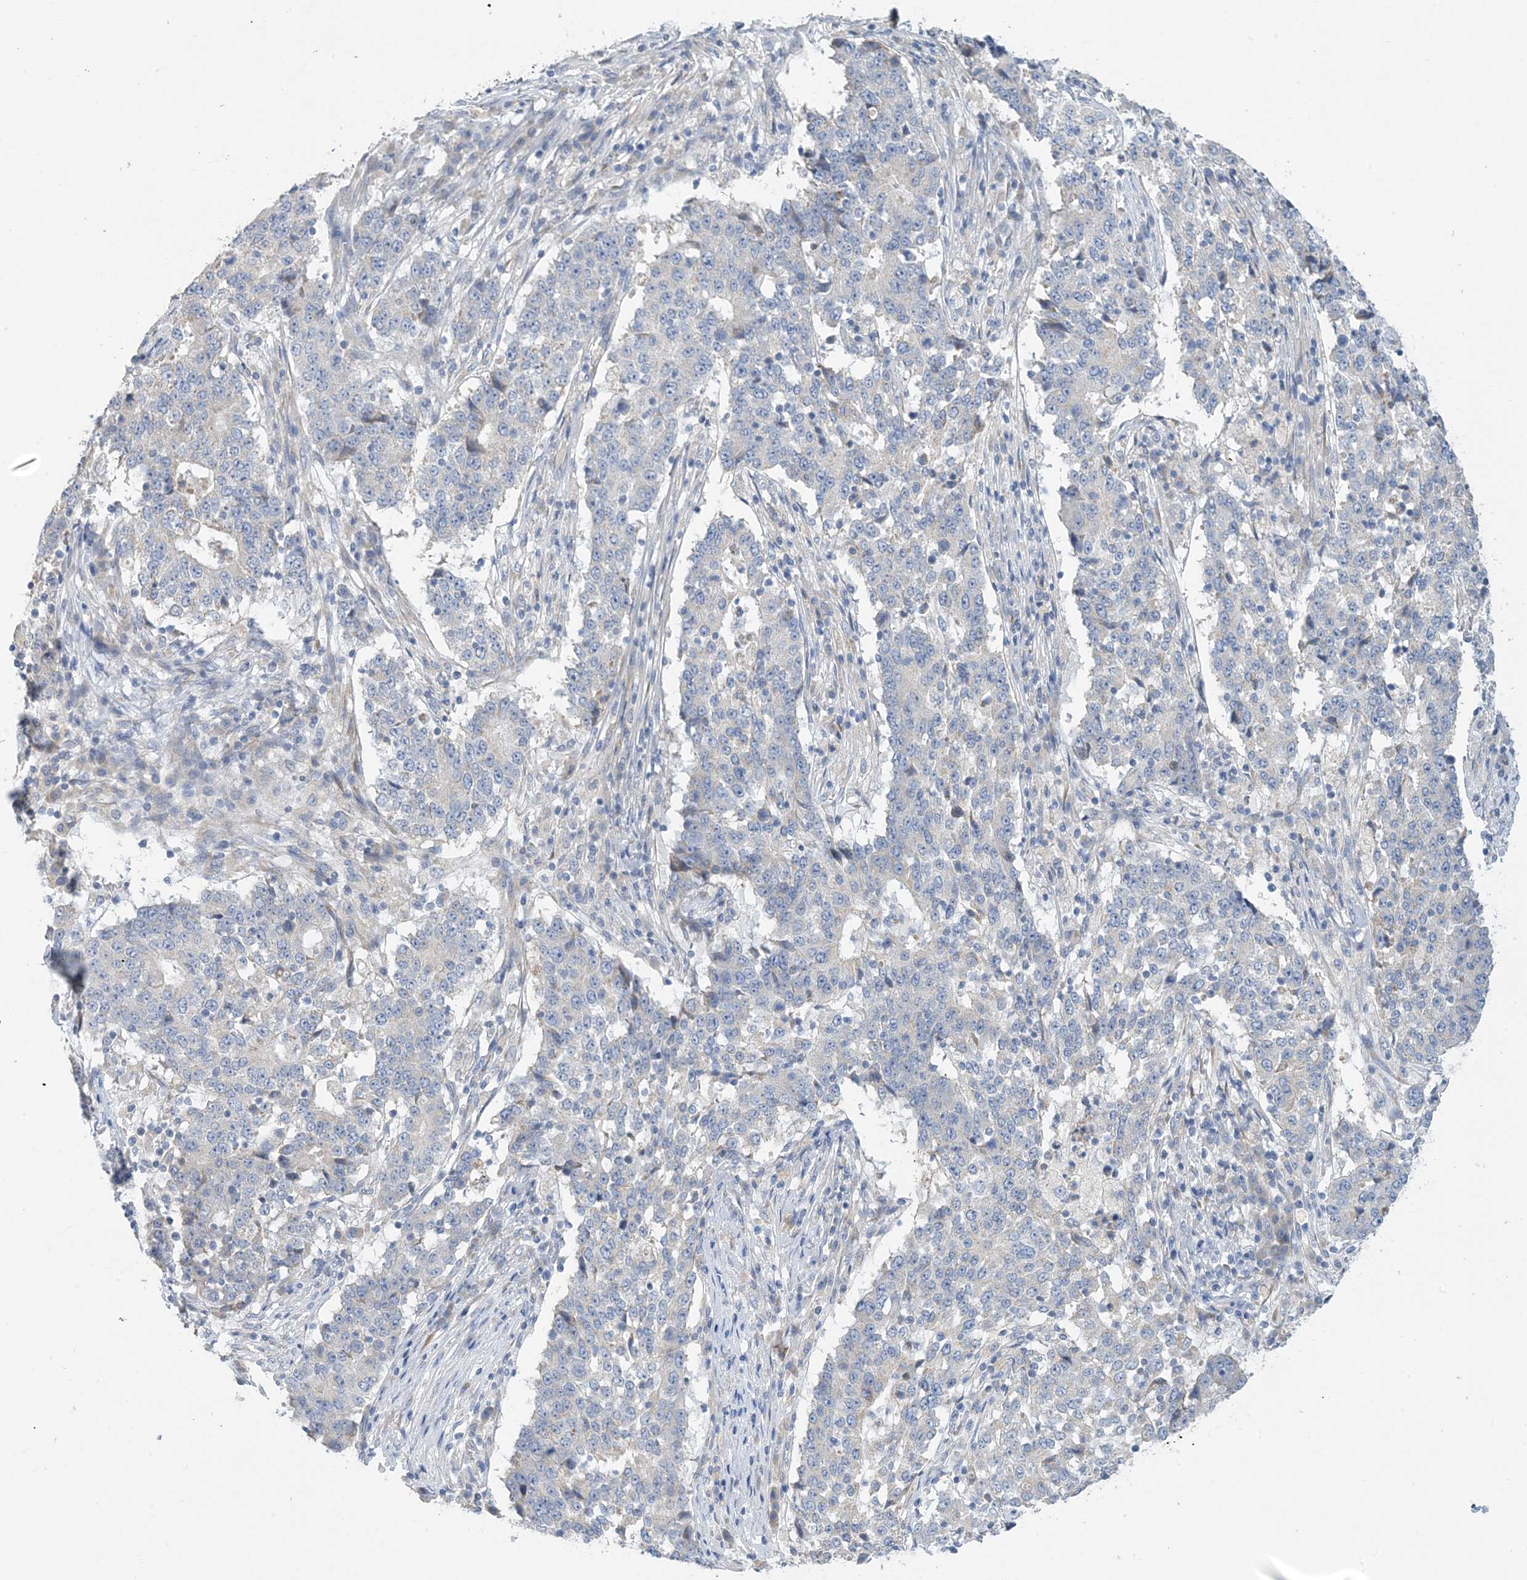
{"staining": {"intensity": "negative", "quantity": "none", "location": "none"}, "tissue": "stomach cancer", "cell_type": "Tumor cells", "image_type": "cancer", "snomed": [{"axis": "morphology", "description": "Adenocarcinoma, NOS"}, {"axis": "topography", "description": "Stomach"}], "caption": "Immunohistochemistry of human stomach cancer exhibits no expression in tumor cells.", "gene": "ZCCHC18", "patient": {"sex": "male", "age": 59}}